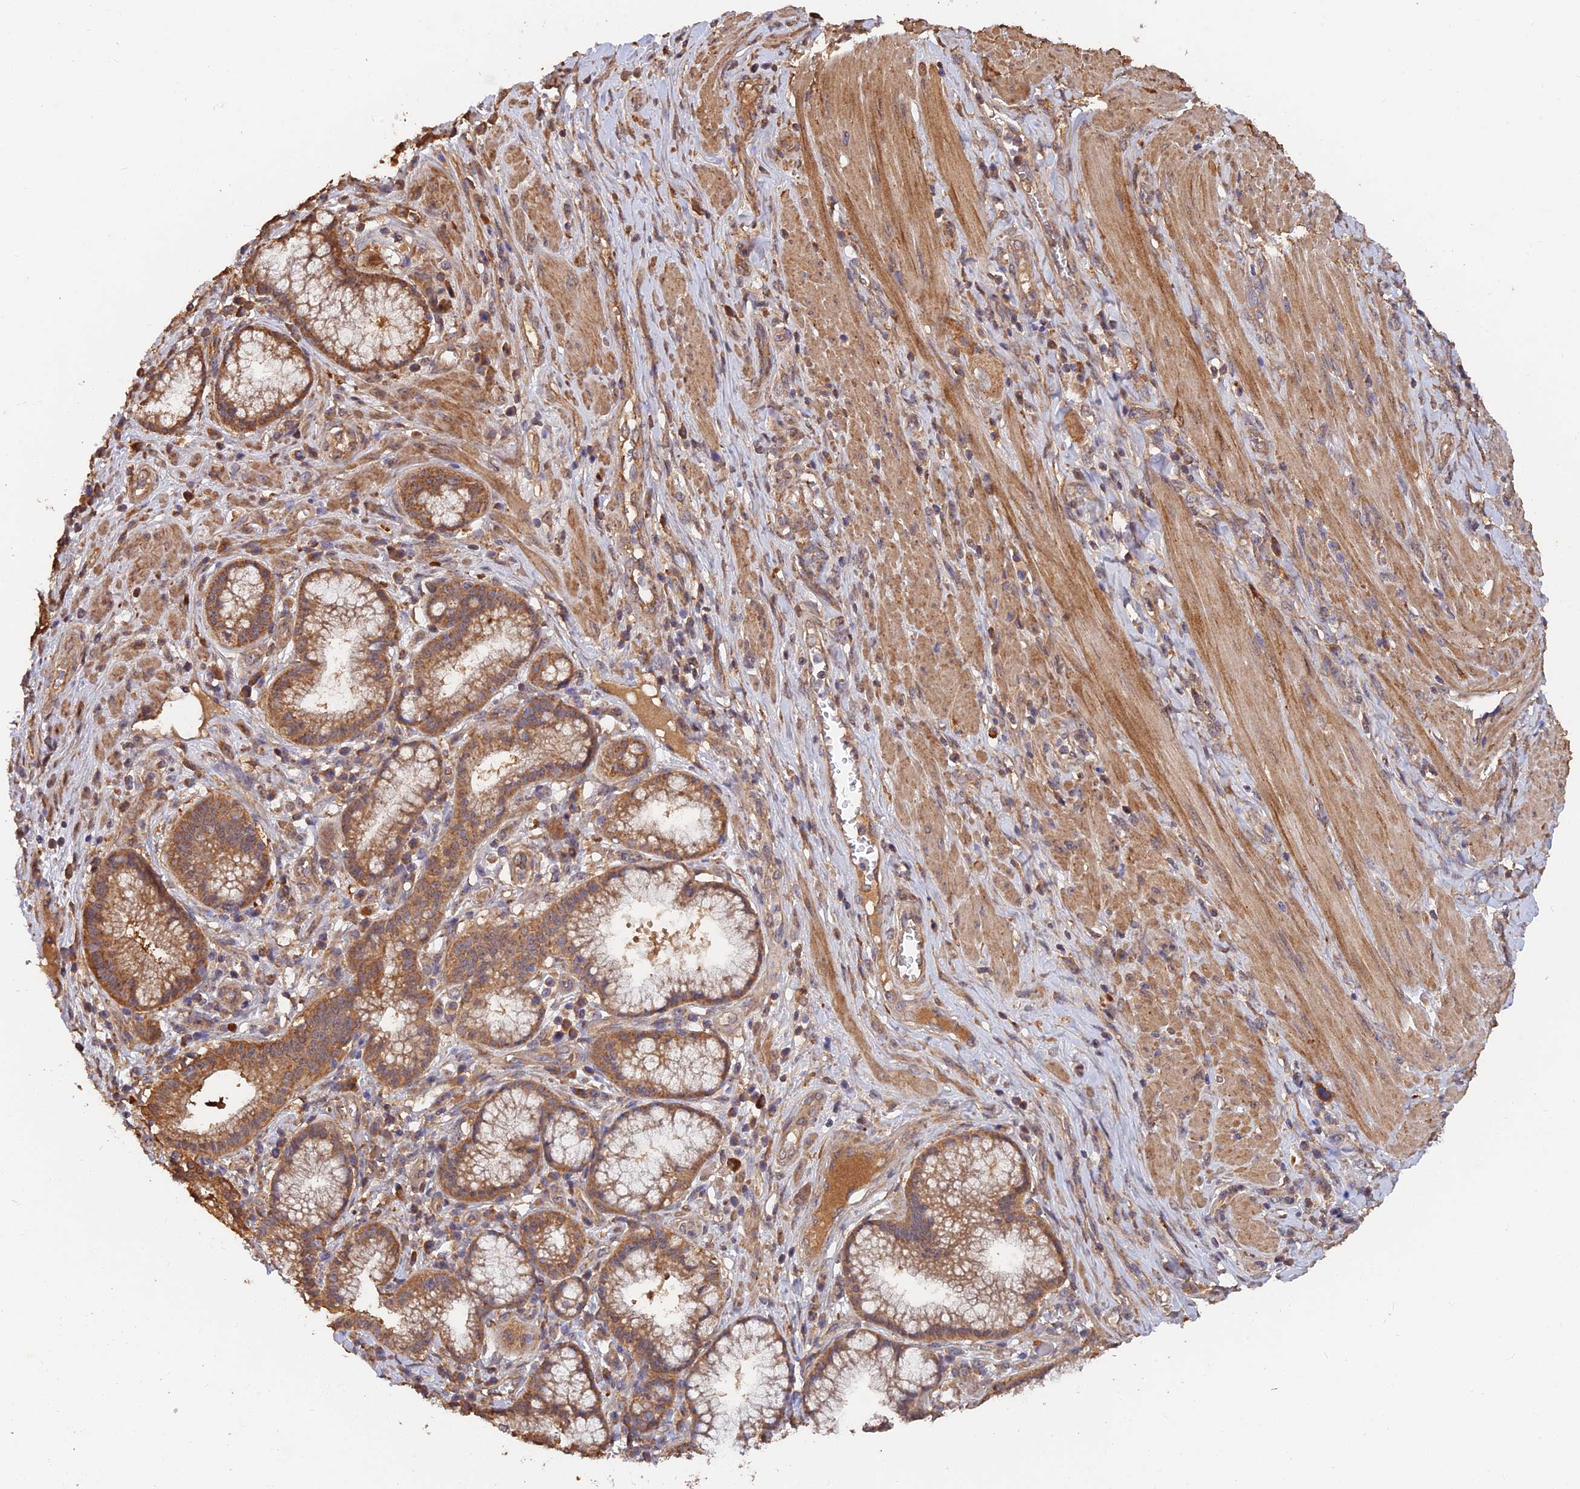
{"staining": {"intensity": "moderate", "quantity": ">75%", "location": "cytoplasmic/membranous"}, "tissue": "pancreatic cancer", "cell_type": "Tumor cells", "image_type": "cancer", "snomed": [{"axis": "morphology", "description": "Adenocarcinoma, NOS"}, {"axis": "topography", "description": "Pancreas"}], "caption": "Pancreatic cancer tissue displays moderate cytoplasmic/membranous staining in approximately >75% of tumor cells, visualized by immunohistochemistry.", "gene": "SLC38A11", "patient": {"sex": "male", "age": 72}}